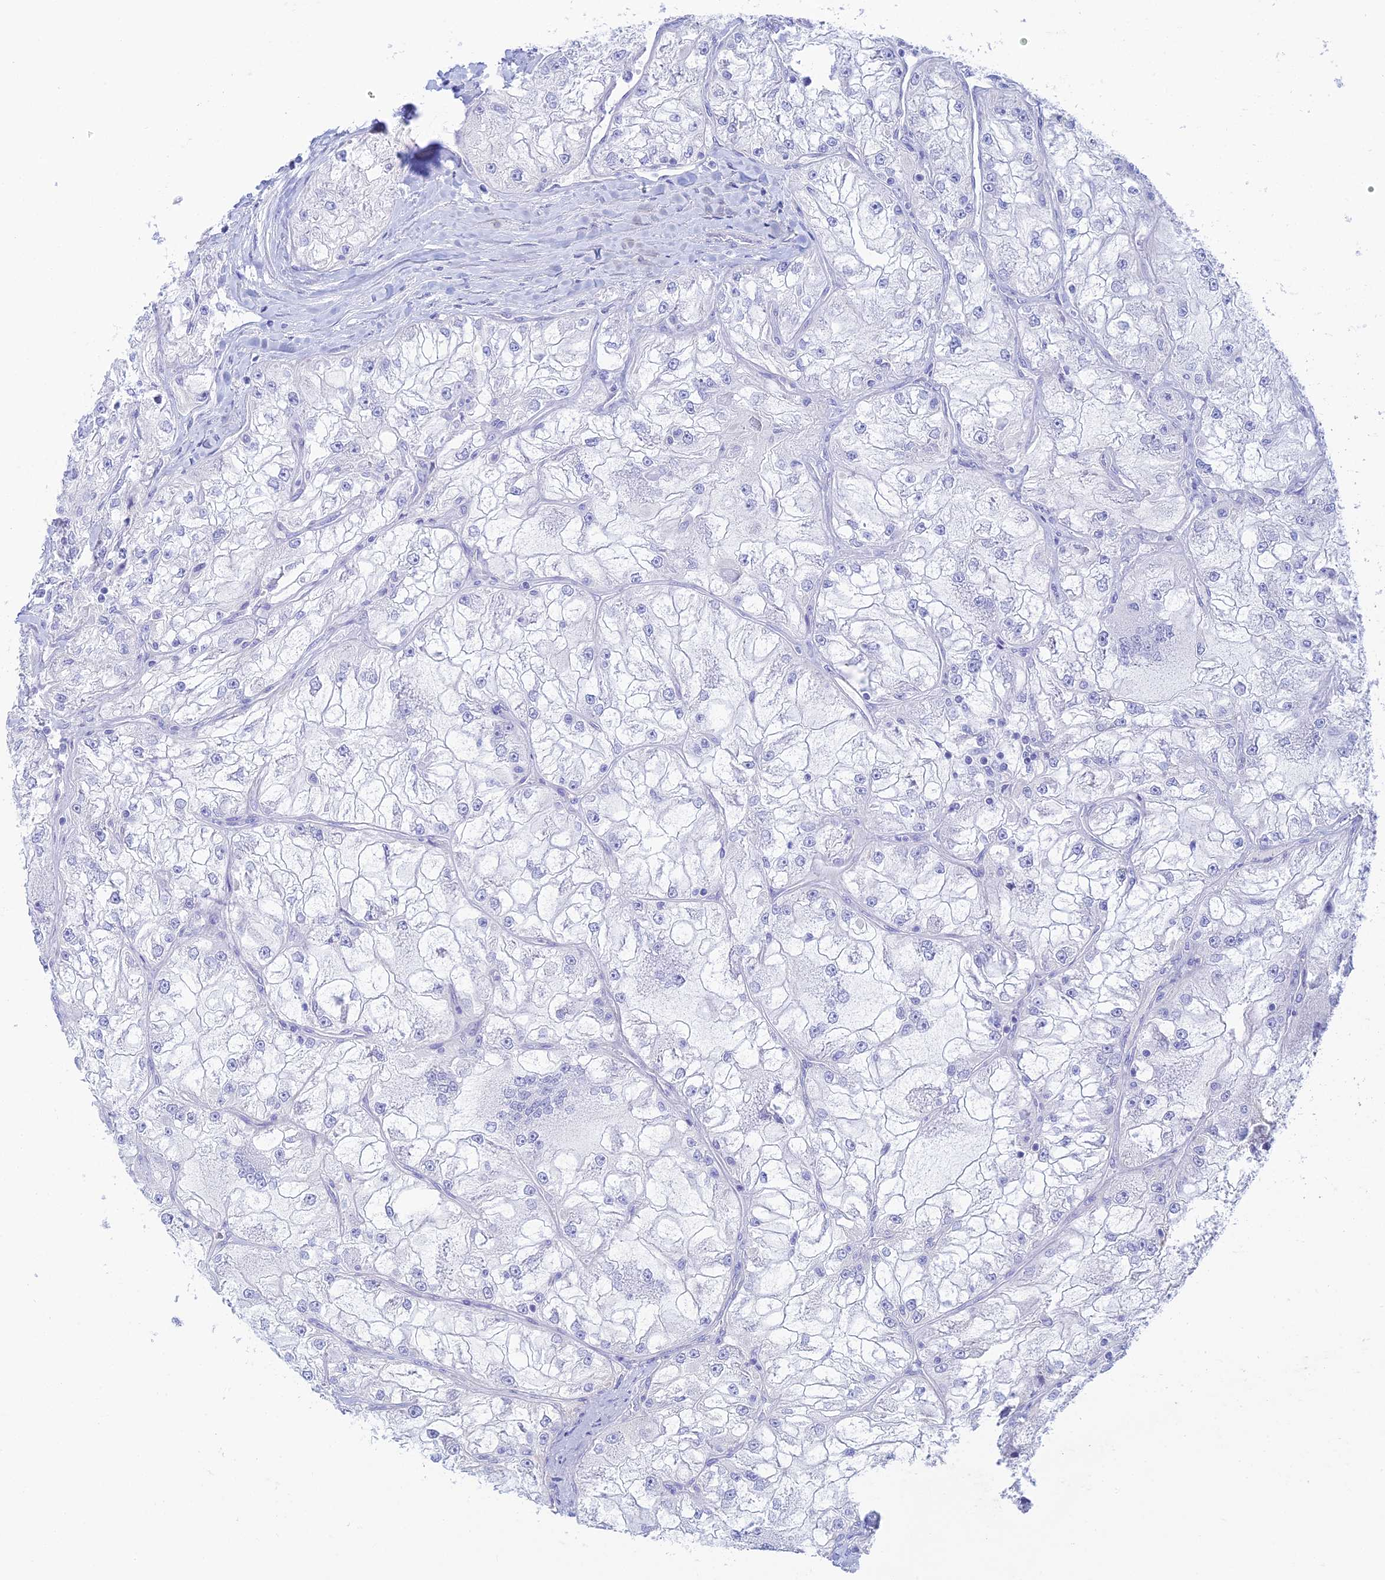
{"staining": {"intensity": "negative", "quantity": "none", "location": "none"}, "tissue": "renal cancer", "cell_type": "Tumor cells", "image_type": "cancer", "snomed": [{"axis": "morphology", "description": "Adenocarcinoma, NOS"}, {"axis": "topography", "description": "Kidney"}], "caption": "Tumor cells are negative for protein expression in human renal cancer. (Brightfield microscopy of DAB (3,3'-diaminobenzidine) IHC at high magnification).", "gene": "CEP152", "patient": {"sex": "female", "age": 72}}